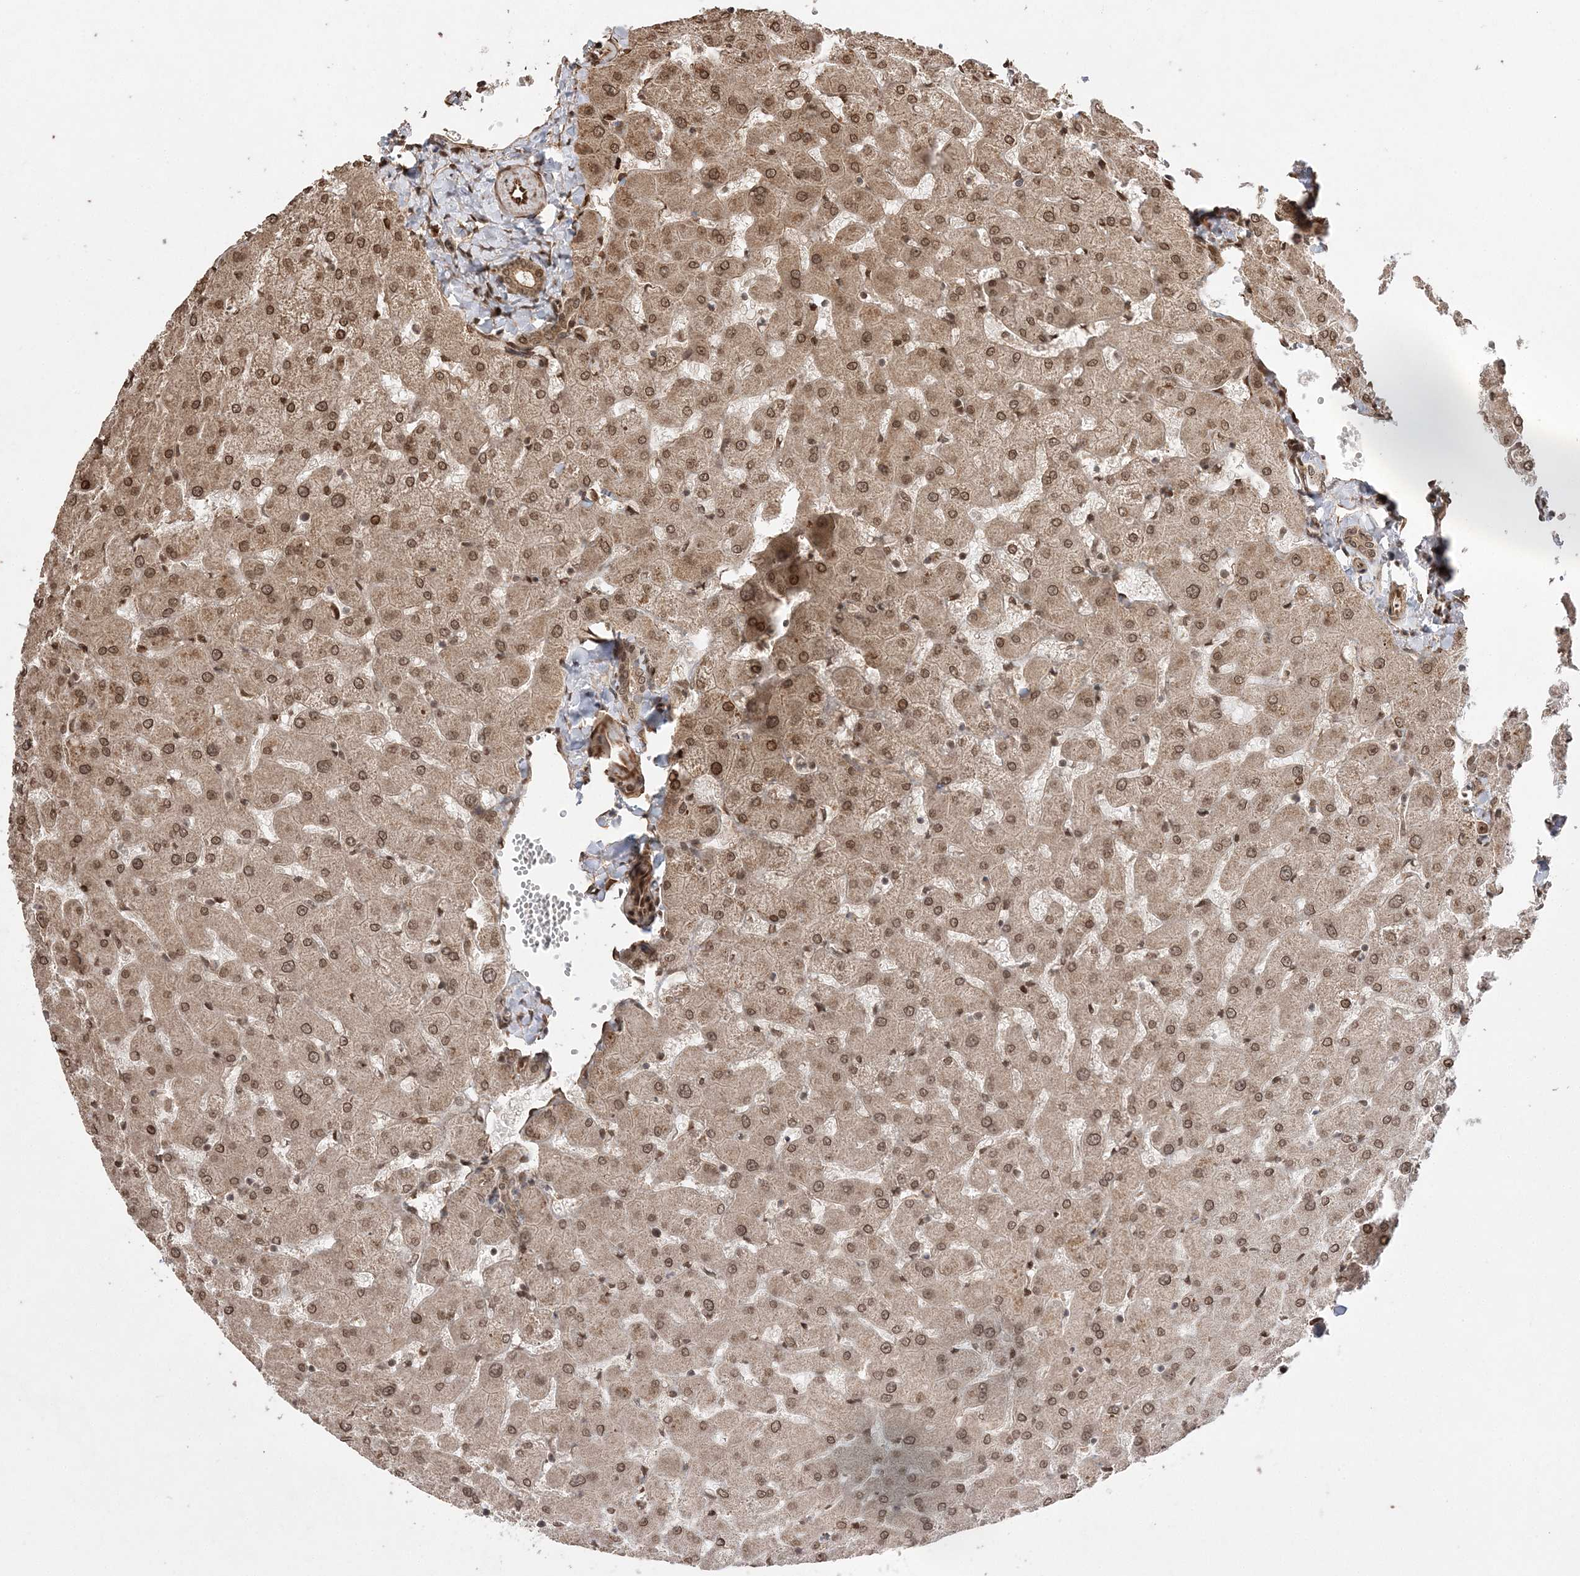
{"staining": {"intensity": "moderate", "quantity": ">75%", "location": "cytoplasmic/membranous,nuclear"}, "tissue": "liver", "cell_type": "Cholangiocytes", "image_type": "normal", "snomed": [{"axis": "morphology", "description": "Normal tissue, NOS"}, {"axis": "topography", "description": "Liver"}], "caption": "A high-resolution image shows IHC staining of benign liver, which reveals moderate cytoplasmic/membranous,nuclear staining in approximately >75% of cholangiocytes.", "gene": "ETAA1", "patient": {"sex": "female", "age": 63}}